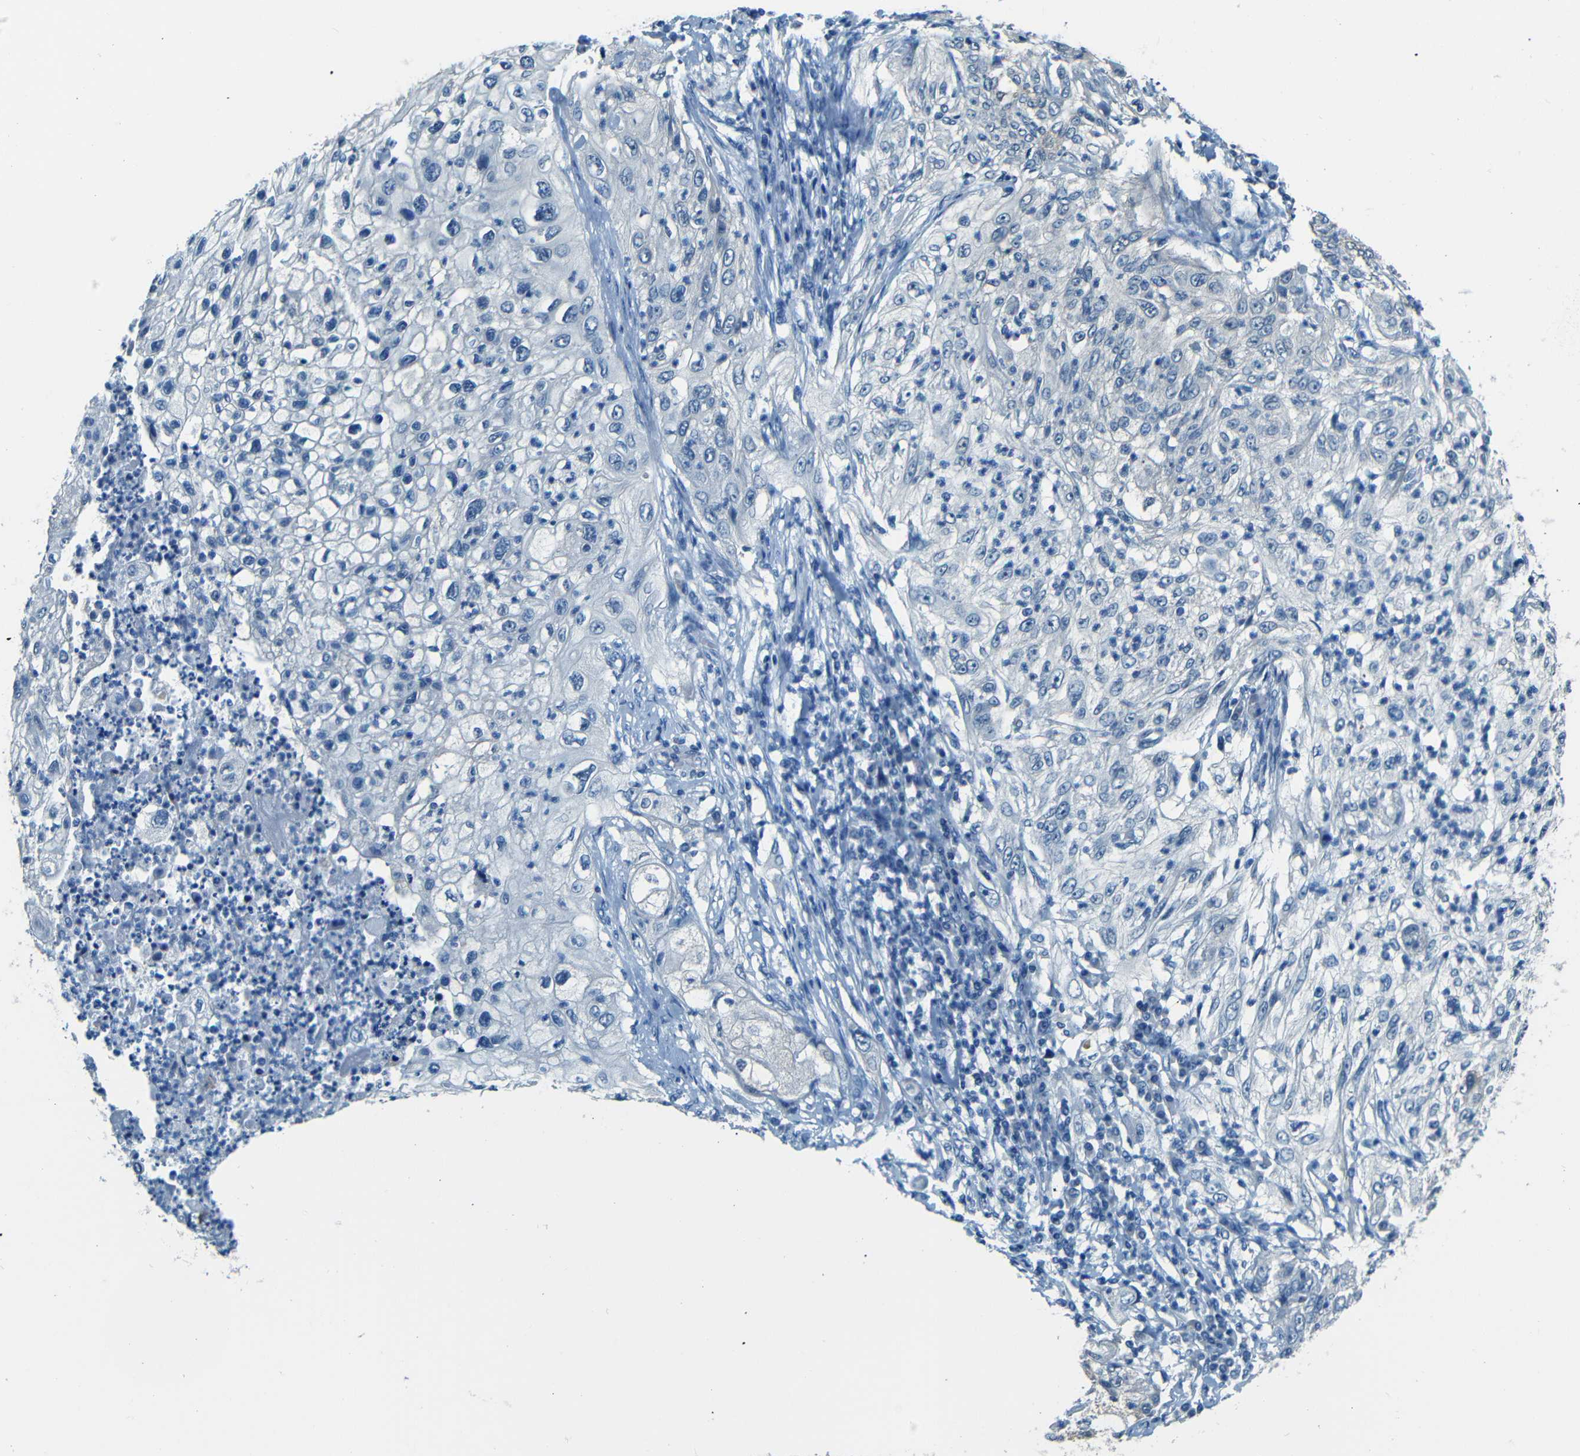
{"staining": {"intensity": "negative", "quantity": "none", "location": "none"}, "tissue": "lung cancer", "cell_type": "Tumor cells", "image_type": "cancer", "snomed": [{"axis": "morphology", "description": "Inflammation, NOS"}, {"axis": "morphology", "description": "Squamous cell carcinoma, NOS"}, {"axis": "topography", "description": "Lymph node"}, {"axis": "topography", "description": "Soft tissue"}, {"axis": "topography", "description": "Lung"}], "caption": "The image shows no staining of tumor cells in lung squamous cell carcinoma.", "gene": "ZMAT1", "patient": {"sex": "male", "age": 66}}